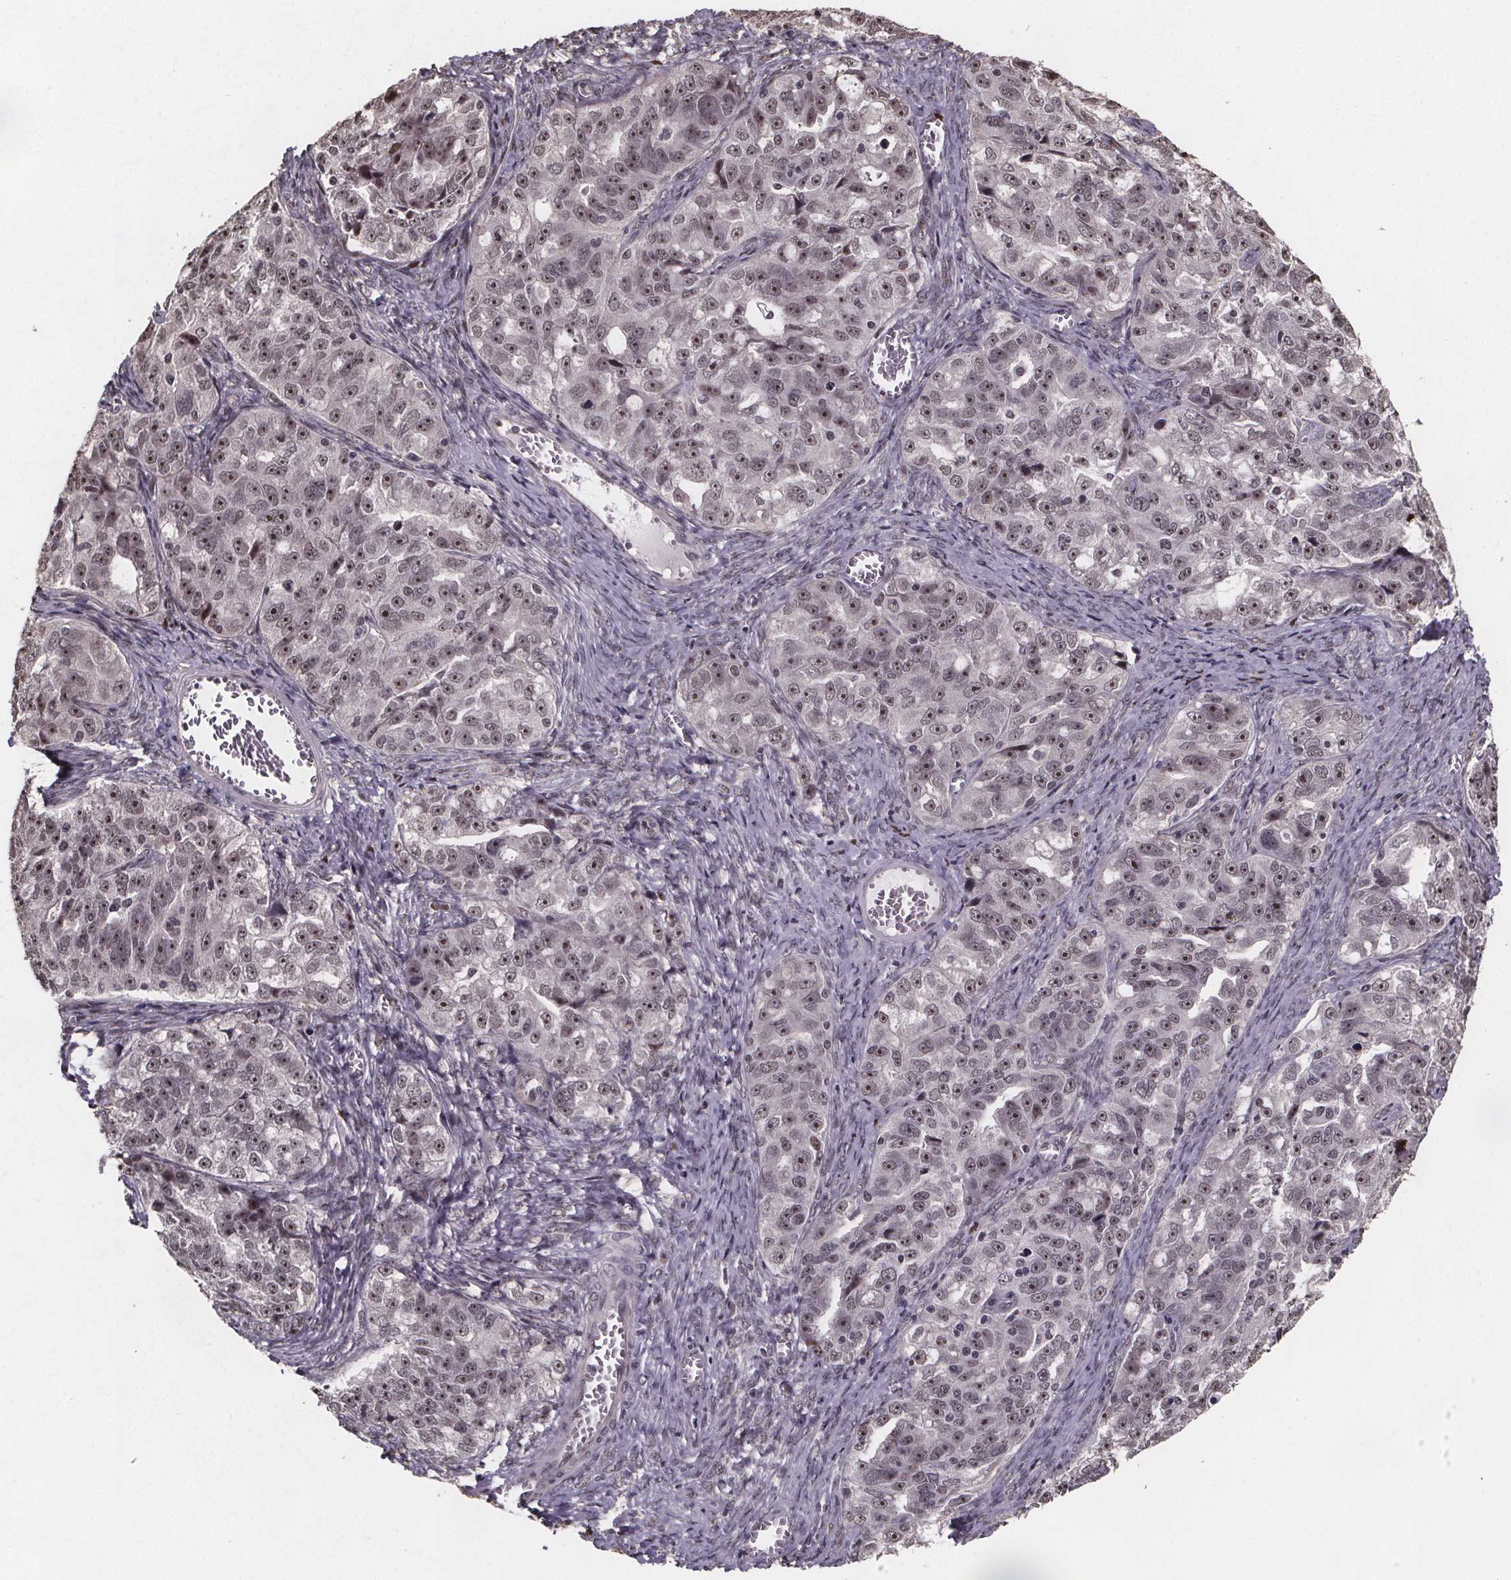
{"staining": {"intensity": "moderate", "quantity": ">75%", "location": "nuclear"}, "tissue": "ovarian cancer", "cell_type": "Tumor cells", "image_type": "cancer", "snomed": [{"axis": "morphology", "description": "Cystadenocarcinoma, serous, NOS"}, {"axis": "topography", "description": "Ovary"}], "caption": "An image of ovarian cancer stained for a protein exhibits moderate nuclear brown staining in tumor cells.", "gene": "U2SURP", "patient": {"sex": "female", "age": 51}}